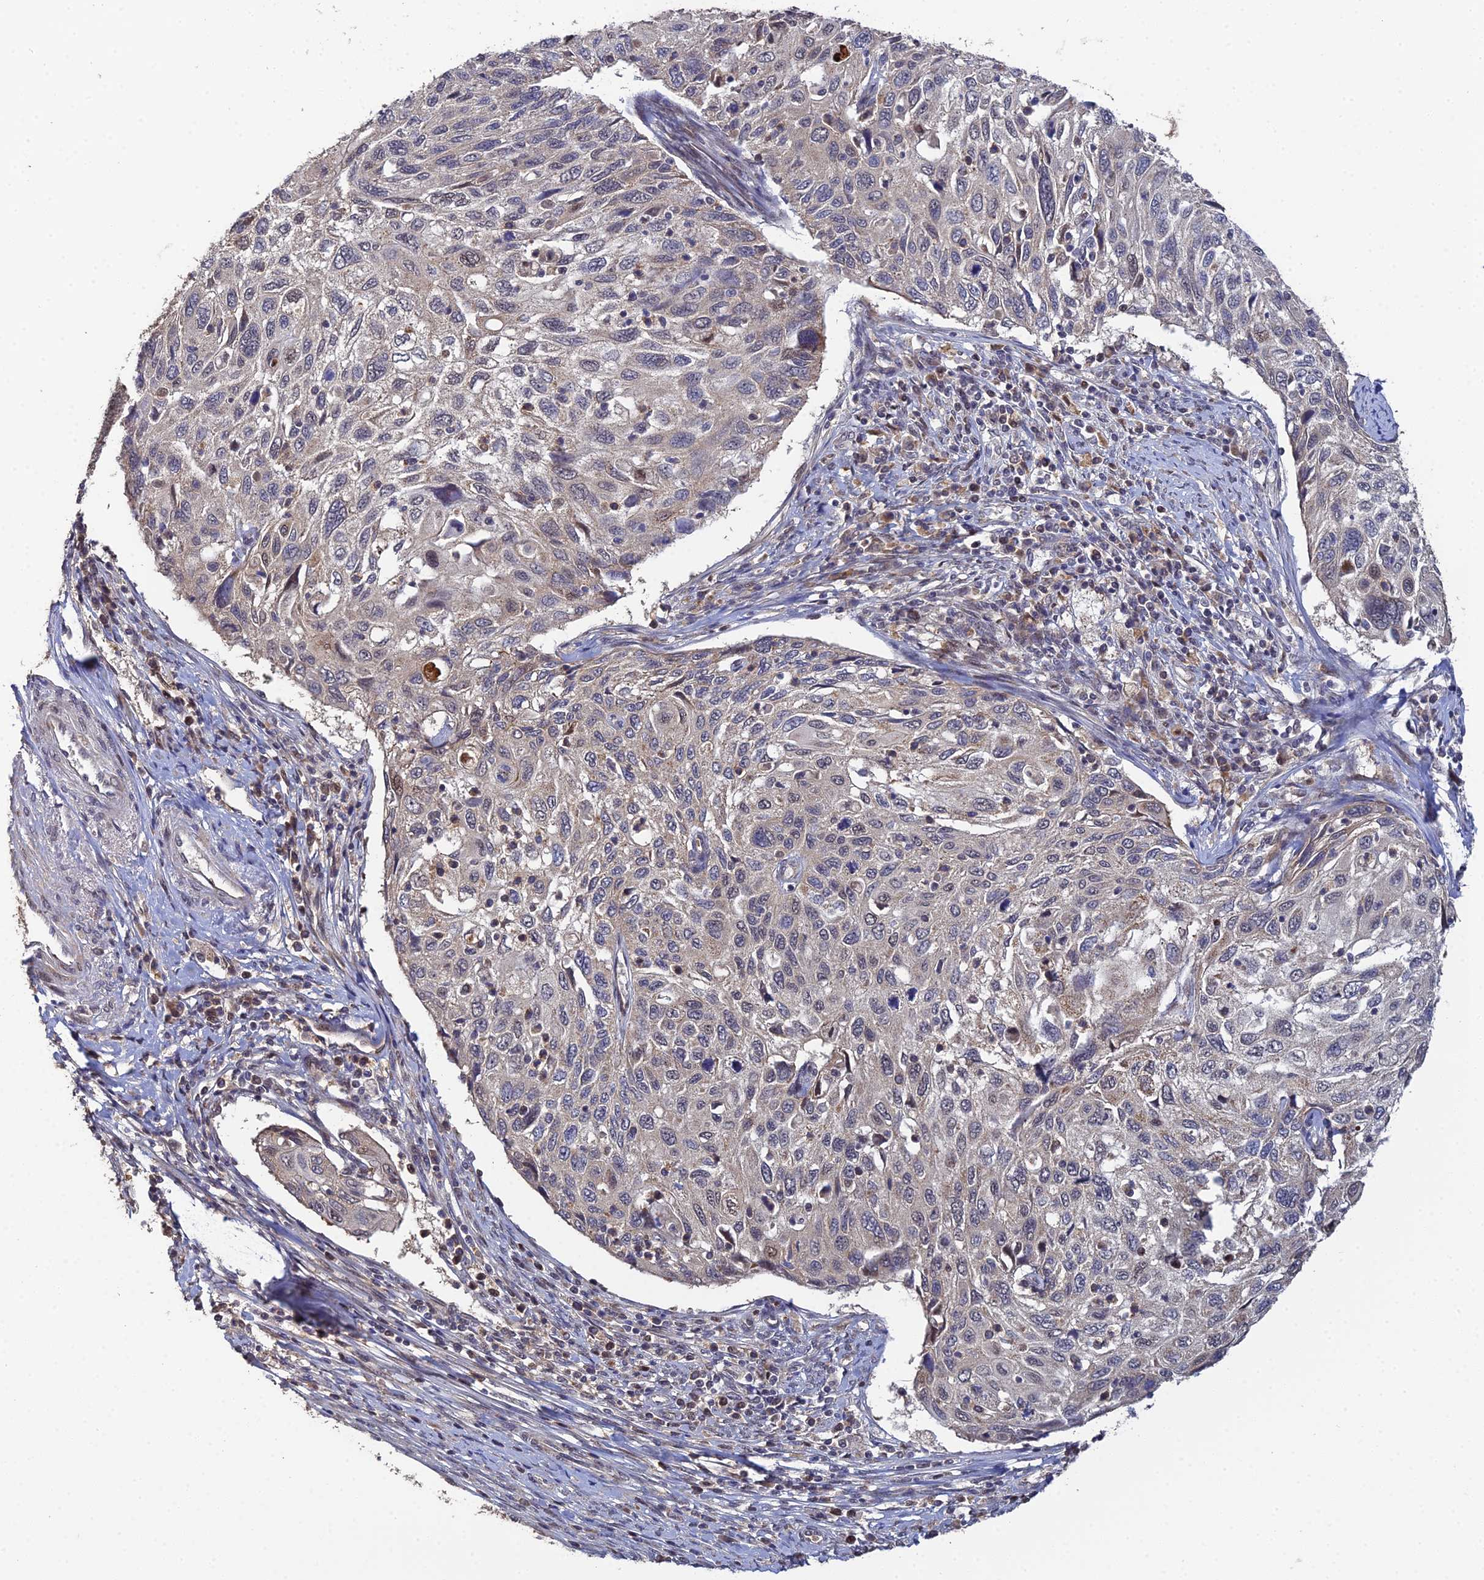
{"staining": {"intensity": "weak", "quantity": "<25%", "location": "nuclear"}, "tissue": "cervical cancer", "cell_type": "Tumor cells", "image_type": "cancer", "snomed": [{"axis": "morphology", "description": "Squamous cell carcinoma, NOS"}, {"axis": "topography", "description": "Cervix"}], "caption": "The photomicrograph exhibits no significant positivity in tumor cells of cervical cancer. Brightfield microscopy of IHC stained with DAB (brown) and hematoxylin (blue), captured at high magnification.", "gene": "ERCC5", "patient": {"sex": "female", "age": 70}}